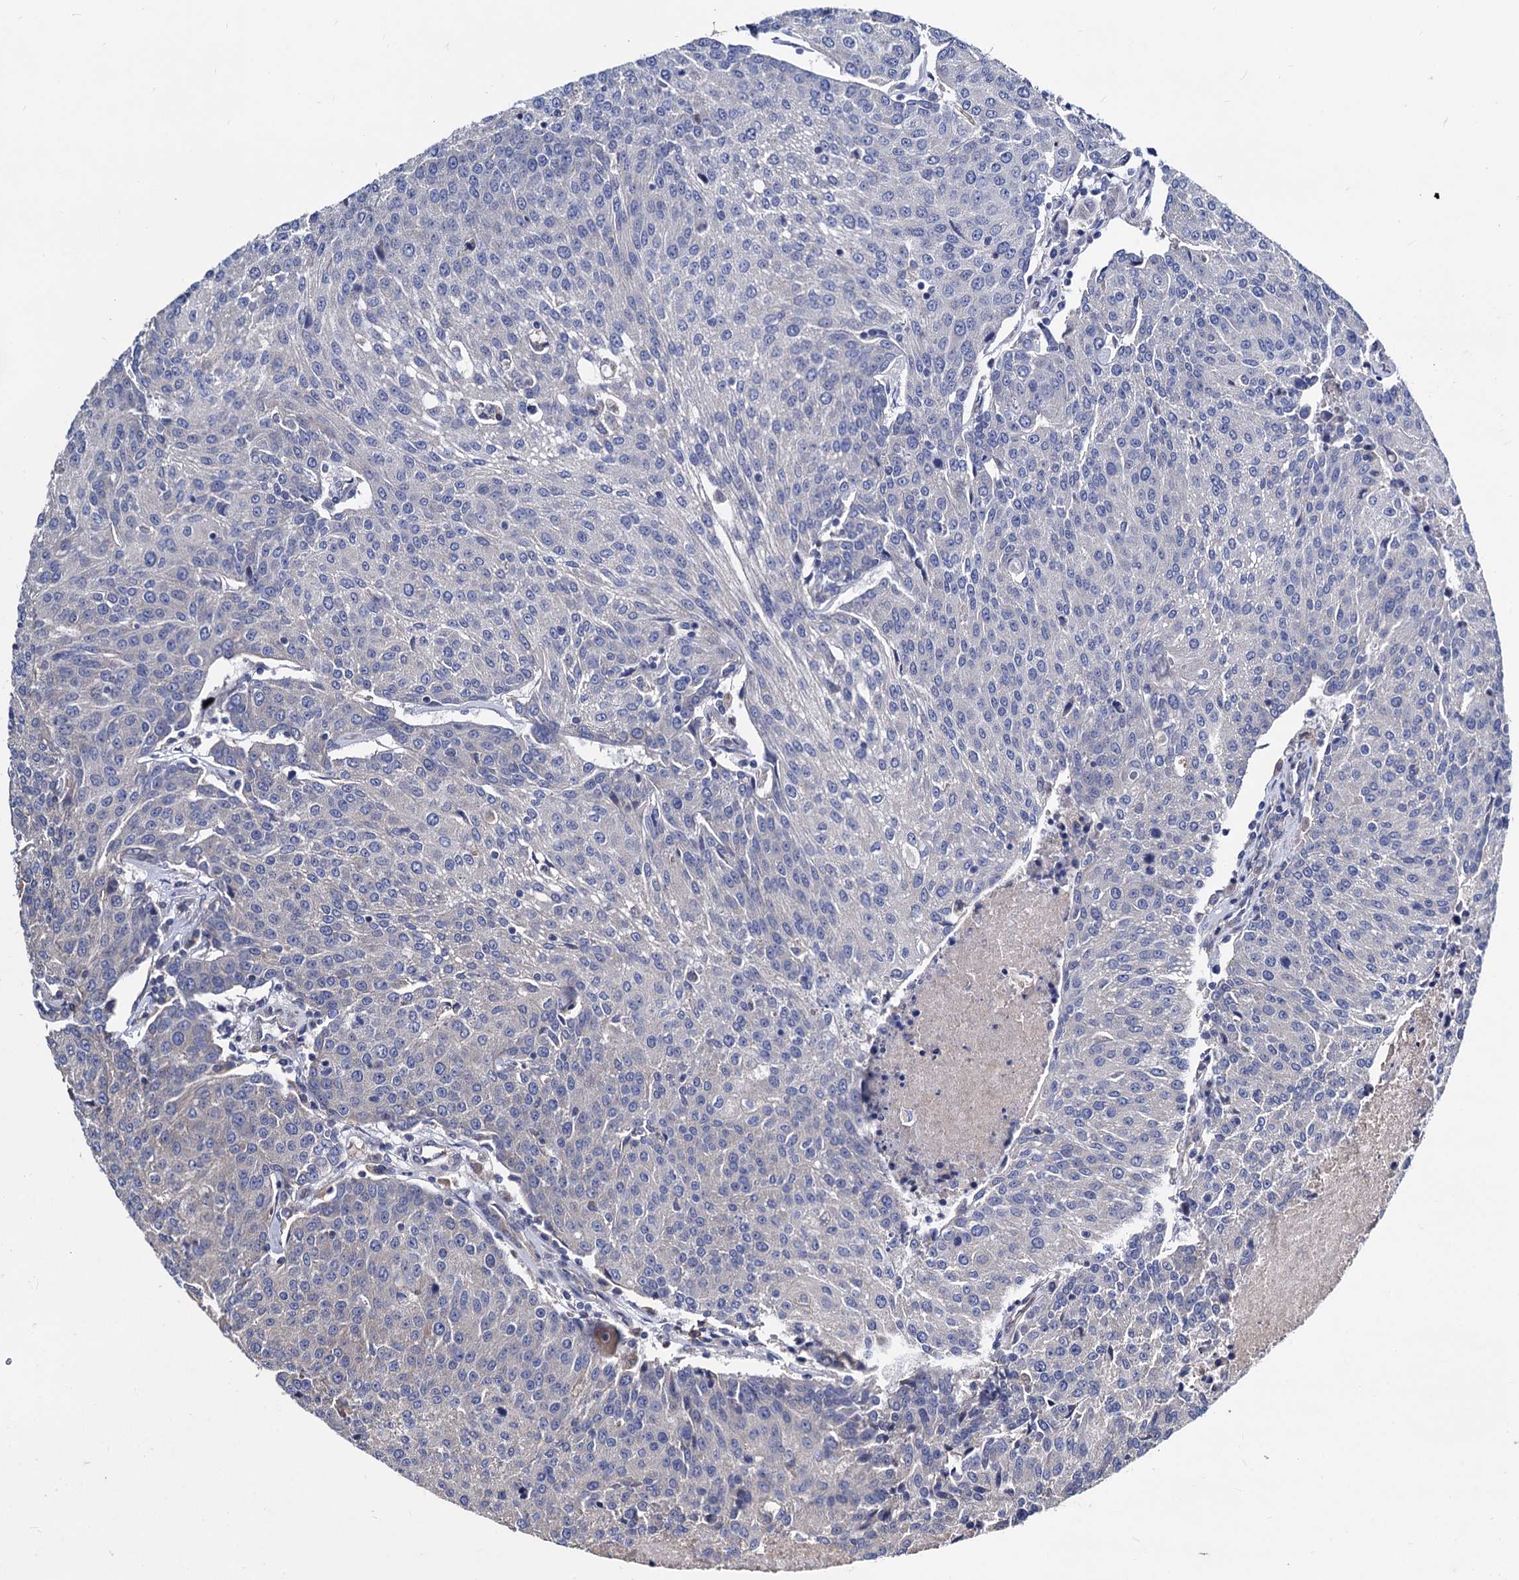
{"staining": {"intensity": "negative", "quantity": "none", "location": "none"}, "tissue": "urothelial cancer", "cell_type": "Tumor cells", "image_type": "cancer", "snomed": [{"axis": "morphology", "description": "Urothelial carcinoma, High grade"}, {"axis": "topography", "description": "Urinary bladder"}], "caption": "Micrograph shows no significant protein staining in tumor cells of urothelial cancer. The staining was performed using DAB (3,3'-diaminobenzidine) to visualize the protein expression in brown, while the nuclei were stained in blue with hematoxylin (Magnification: 20x).", "gene": "WDR11", "patient": {"sex": "female", "age": 85}}